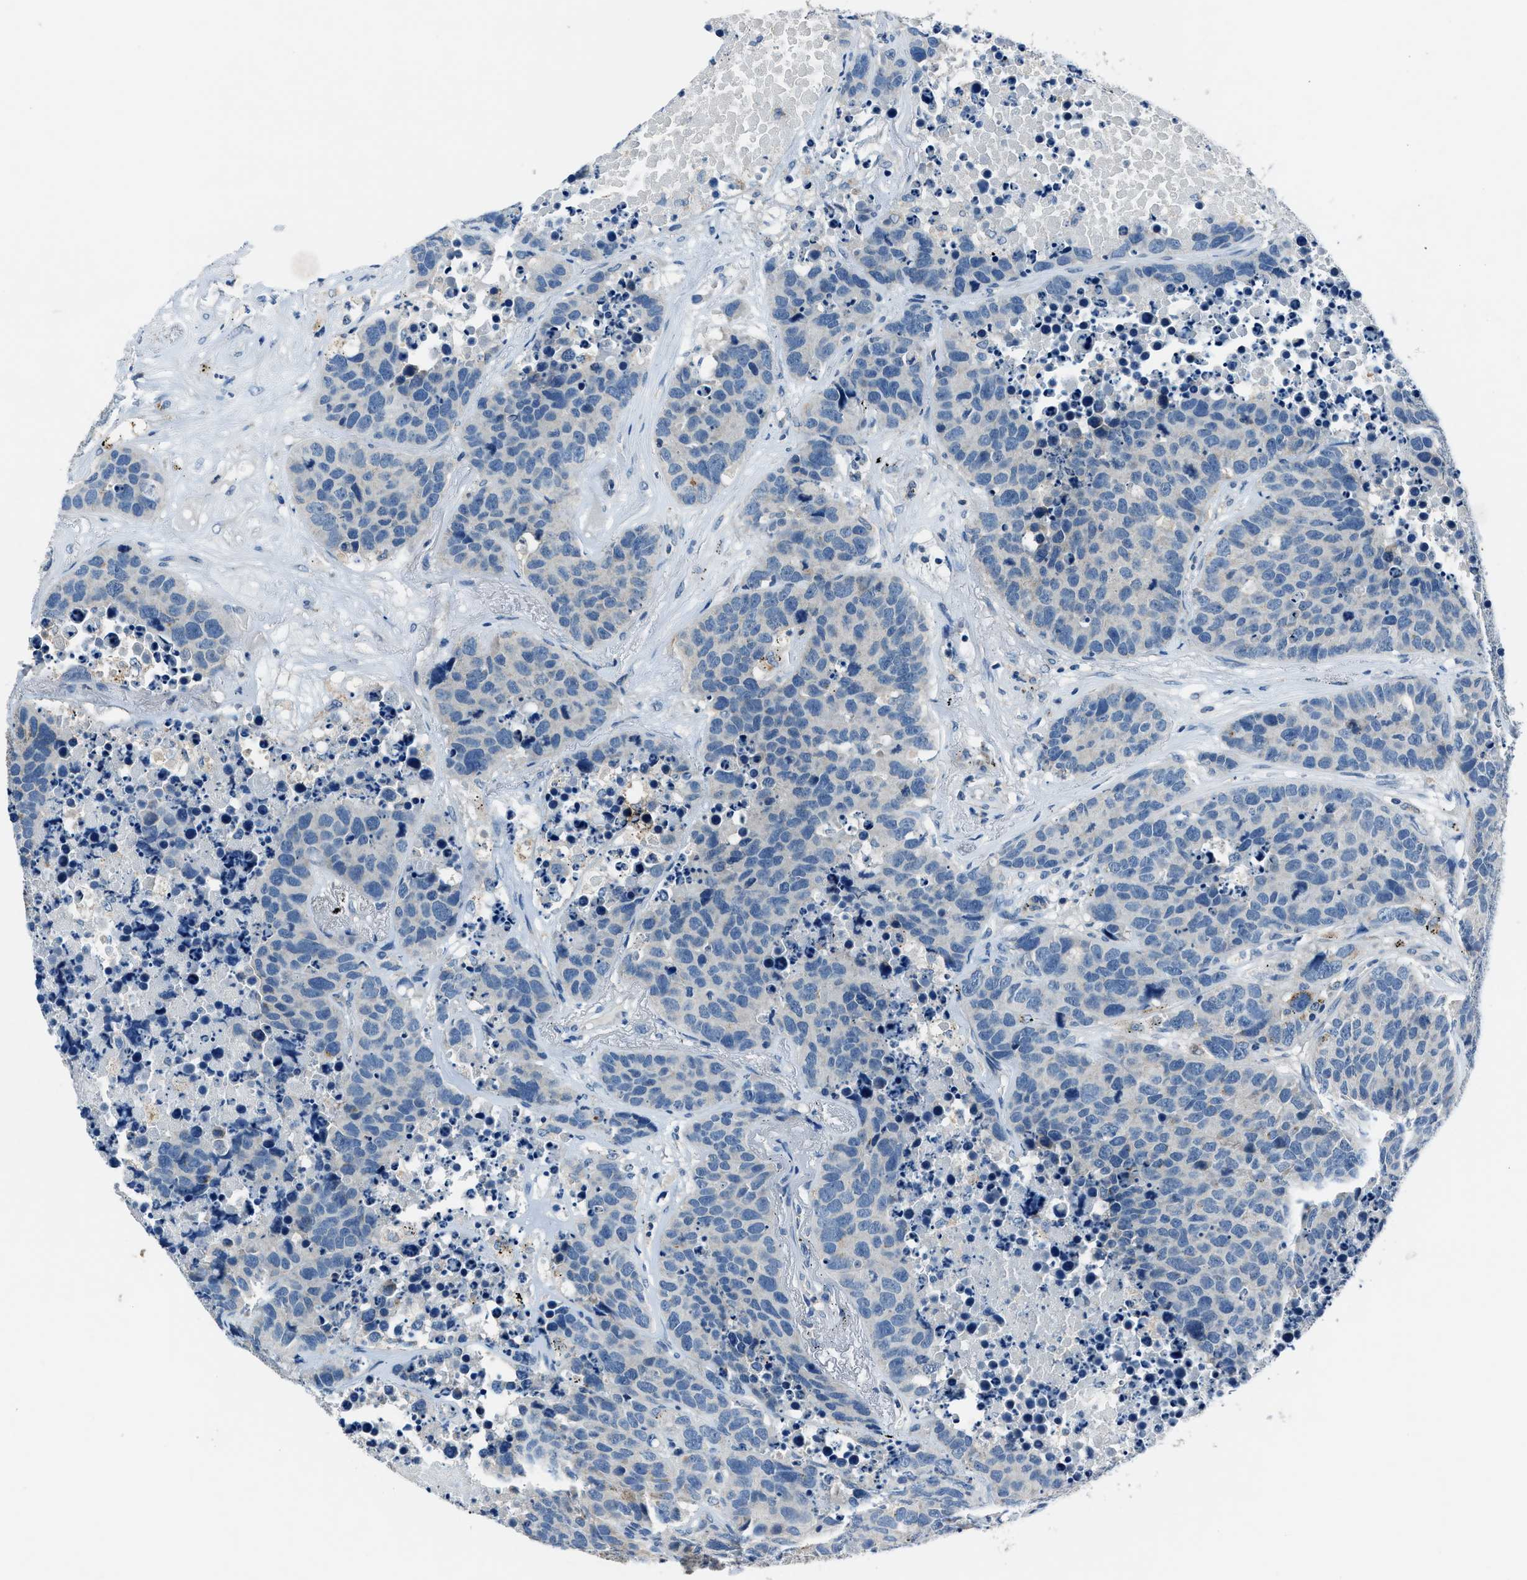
{"staining": {"intensity": "negative", "quantity": "none", "location": "none"}, "tissue": "carcinoid", "cell_type": "Tumor cells", "image_type": "cancer", "snomed": [{"axis": "morphology", "description": "Carcinoid, malignant, NOS"}, {"axis": "topography", "description": "Lung"}], "caption": "A micrograph of human carcinoid is negative for staining in tumor cells. Nuclei are stained in blue.", "gene": "ADAM2", "patient": {"sex": "male", "age": 60}}